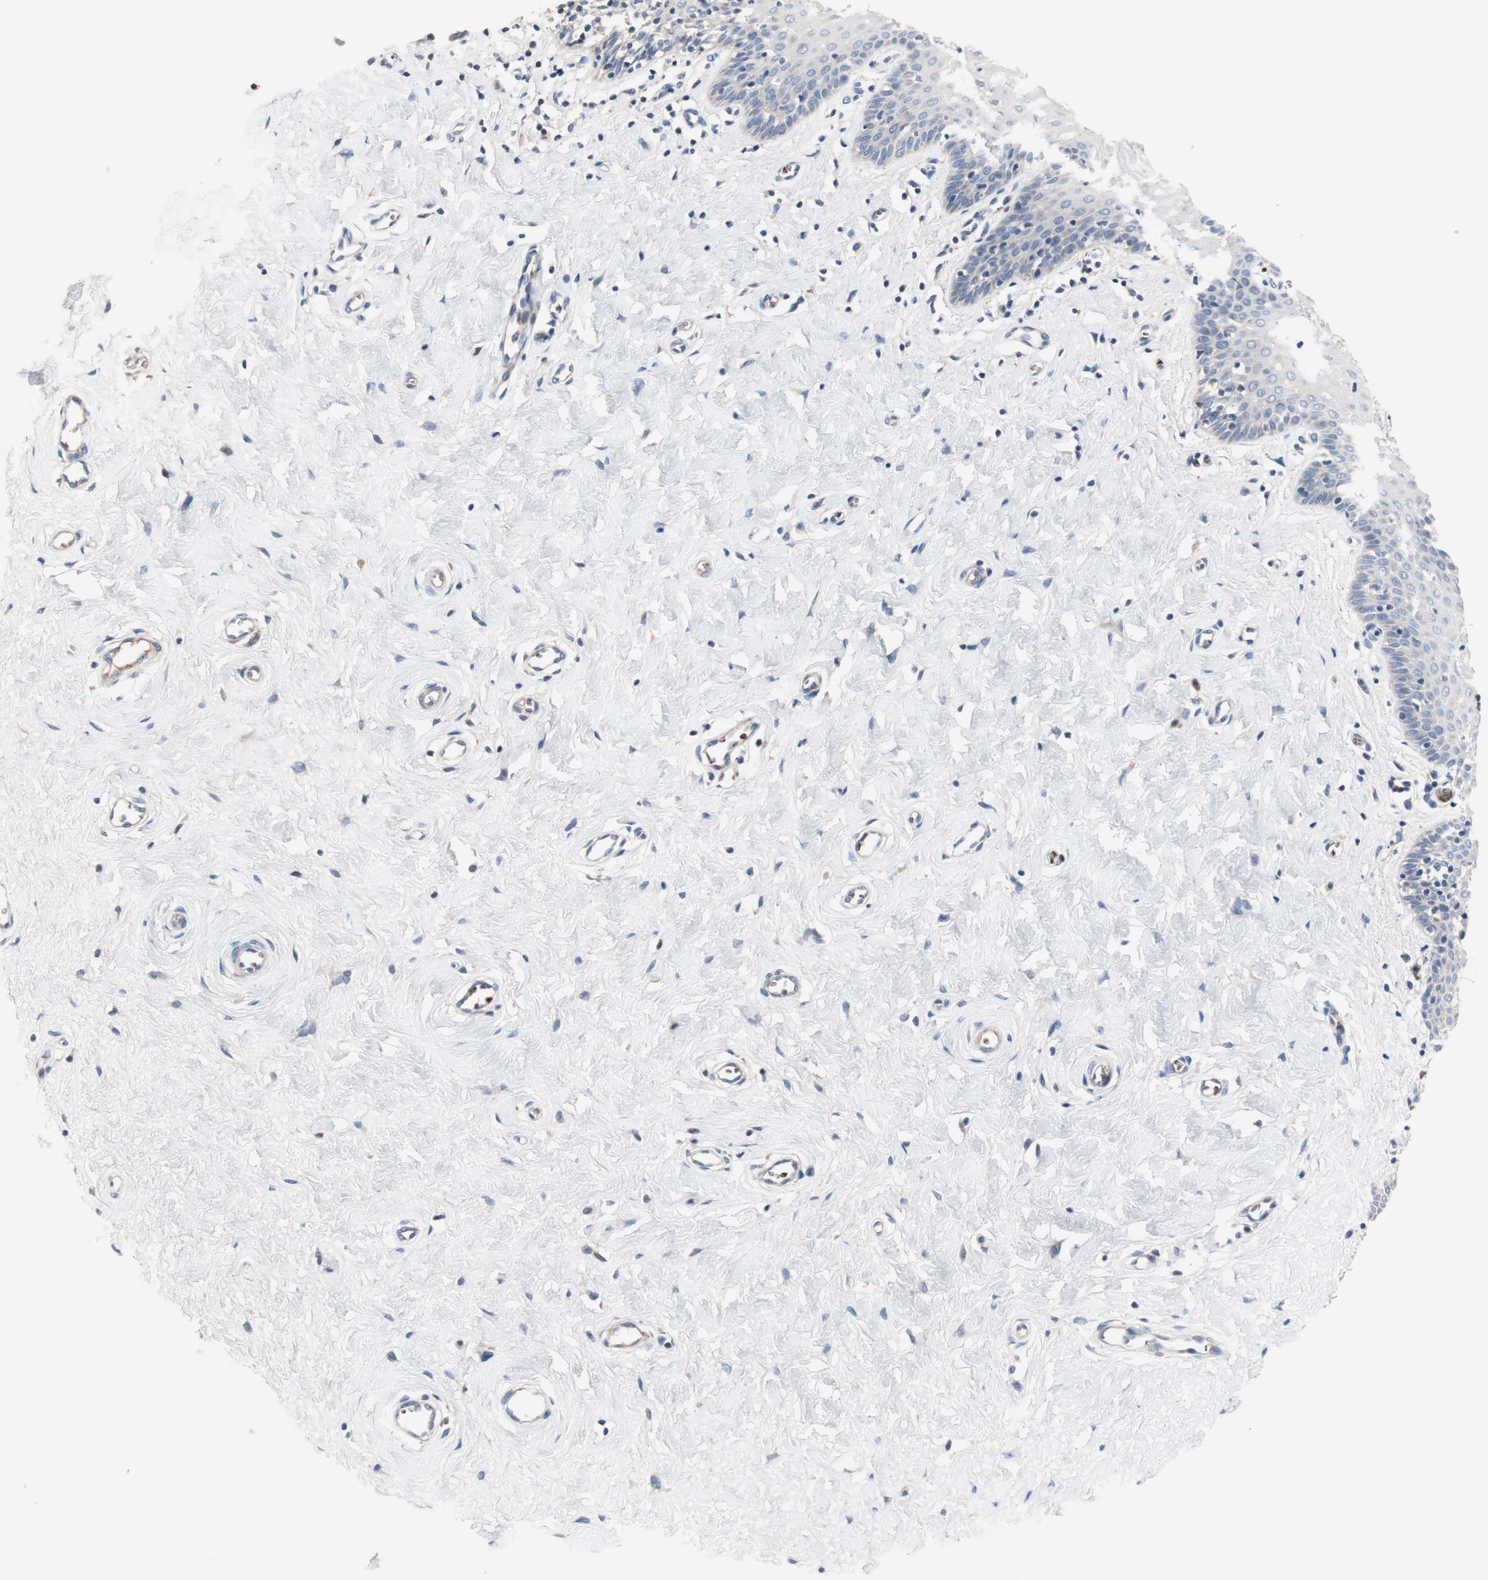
{"staining": {"intensity": "negative", "quantity": "none", "location": "none"}, "tissue": "cervix", "cell_type": "Glandular cells", "image_type": "normal", "snomed": [{"axis": "morphology", "description": "Normal tissue, NOS"}, {"axis": "topography", "description": "Cervix"}], "caption": "This micrograph is of benign cervix stained with IHC to label a protein in brown with the nuclei are counter-stained blue. There is no expression in glandular cells. The staining was performed using DAB (3,3'-diaminobenzidine) to visualize the protein expression in brown, while the nuclei were stained in blue with hematoxylin (Magnification: 20x).", "gene": "CDON", "patient": {"sex": "female", "age": 55}}